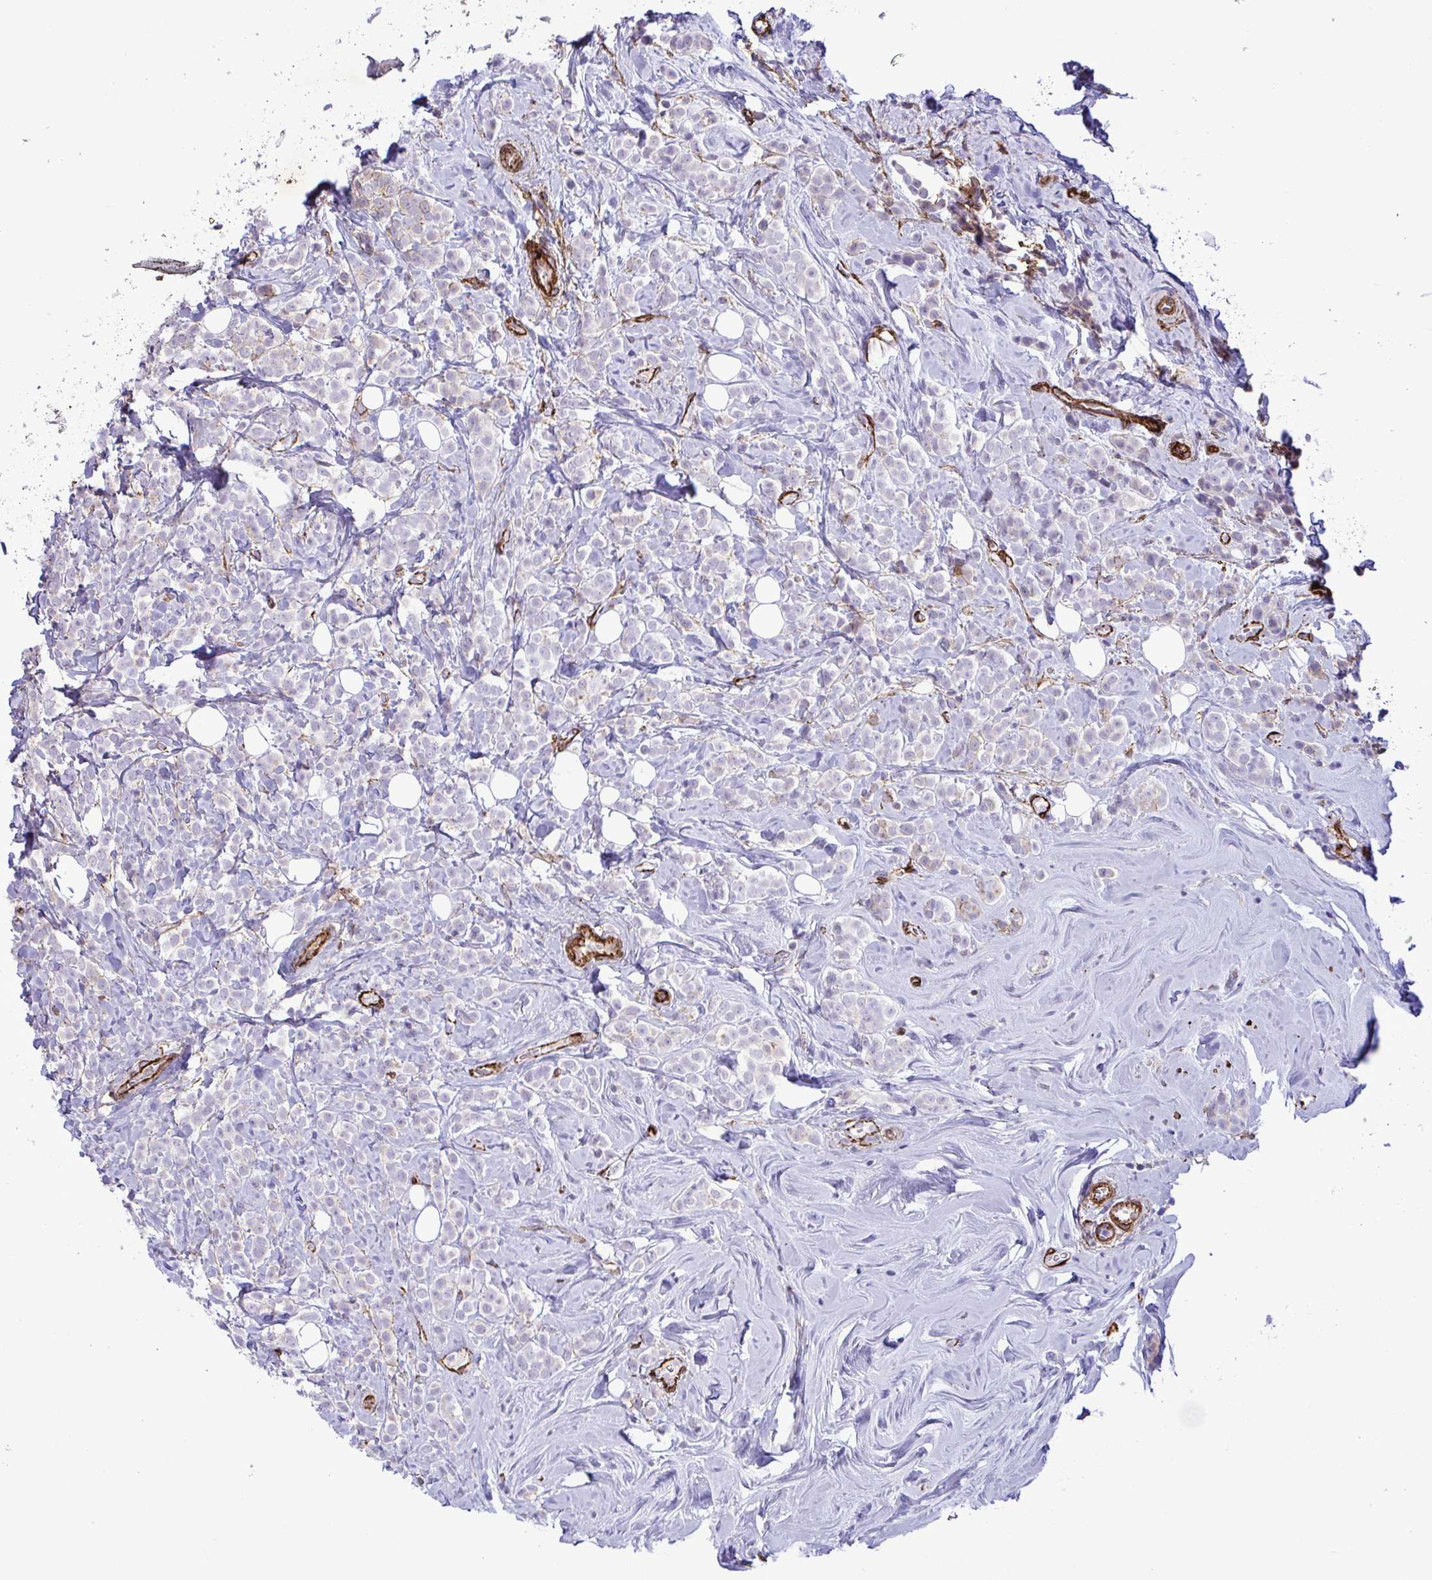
{"staining": {"intensity": "negative", "quantity": "none", "location": "none"}, "tissue": "breast cancer", "cell_type": "Tumor cells", "image_type": "cancer", "snomed": [{"axis": "morphology", "description": "Lobular carcinoma"}, {"axis": "topography", "description": "Breast"}], "caption": "An immunohistochemistry photomicrograph of breast cancer is shown. There is no staining in tumor cells of breast cancer.", "gene": "SYNPO2L", "patient": {"sex": "female", "age": 49}}